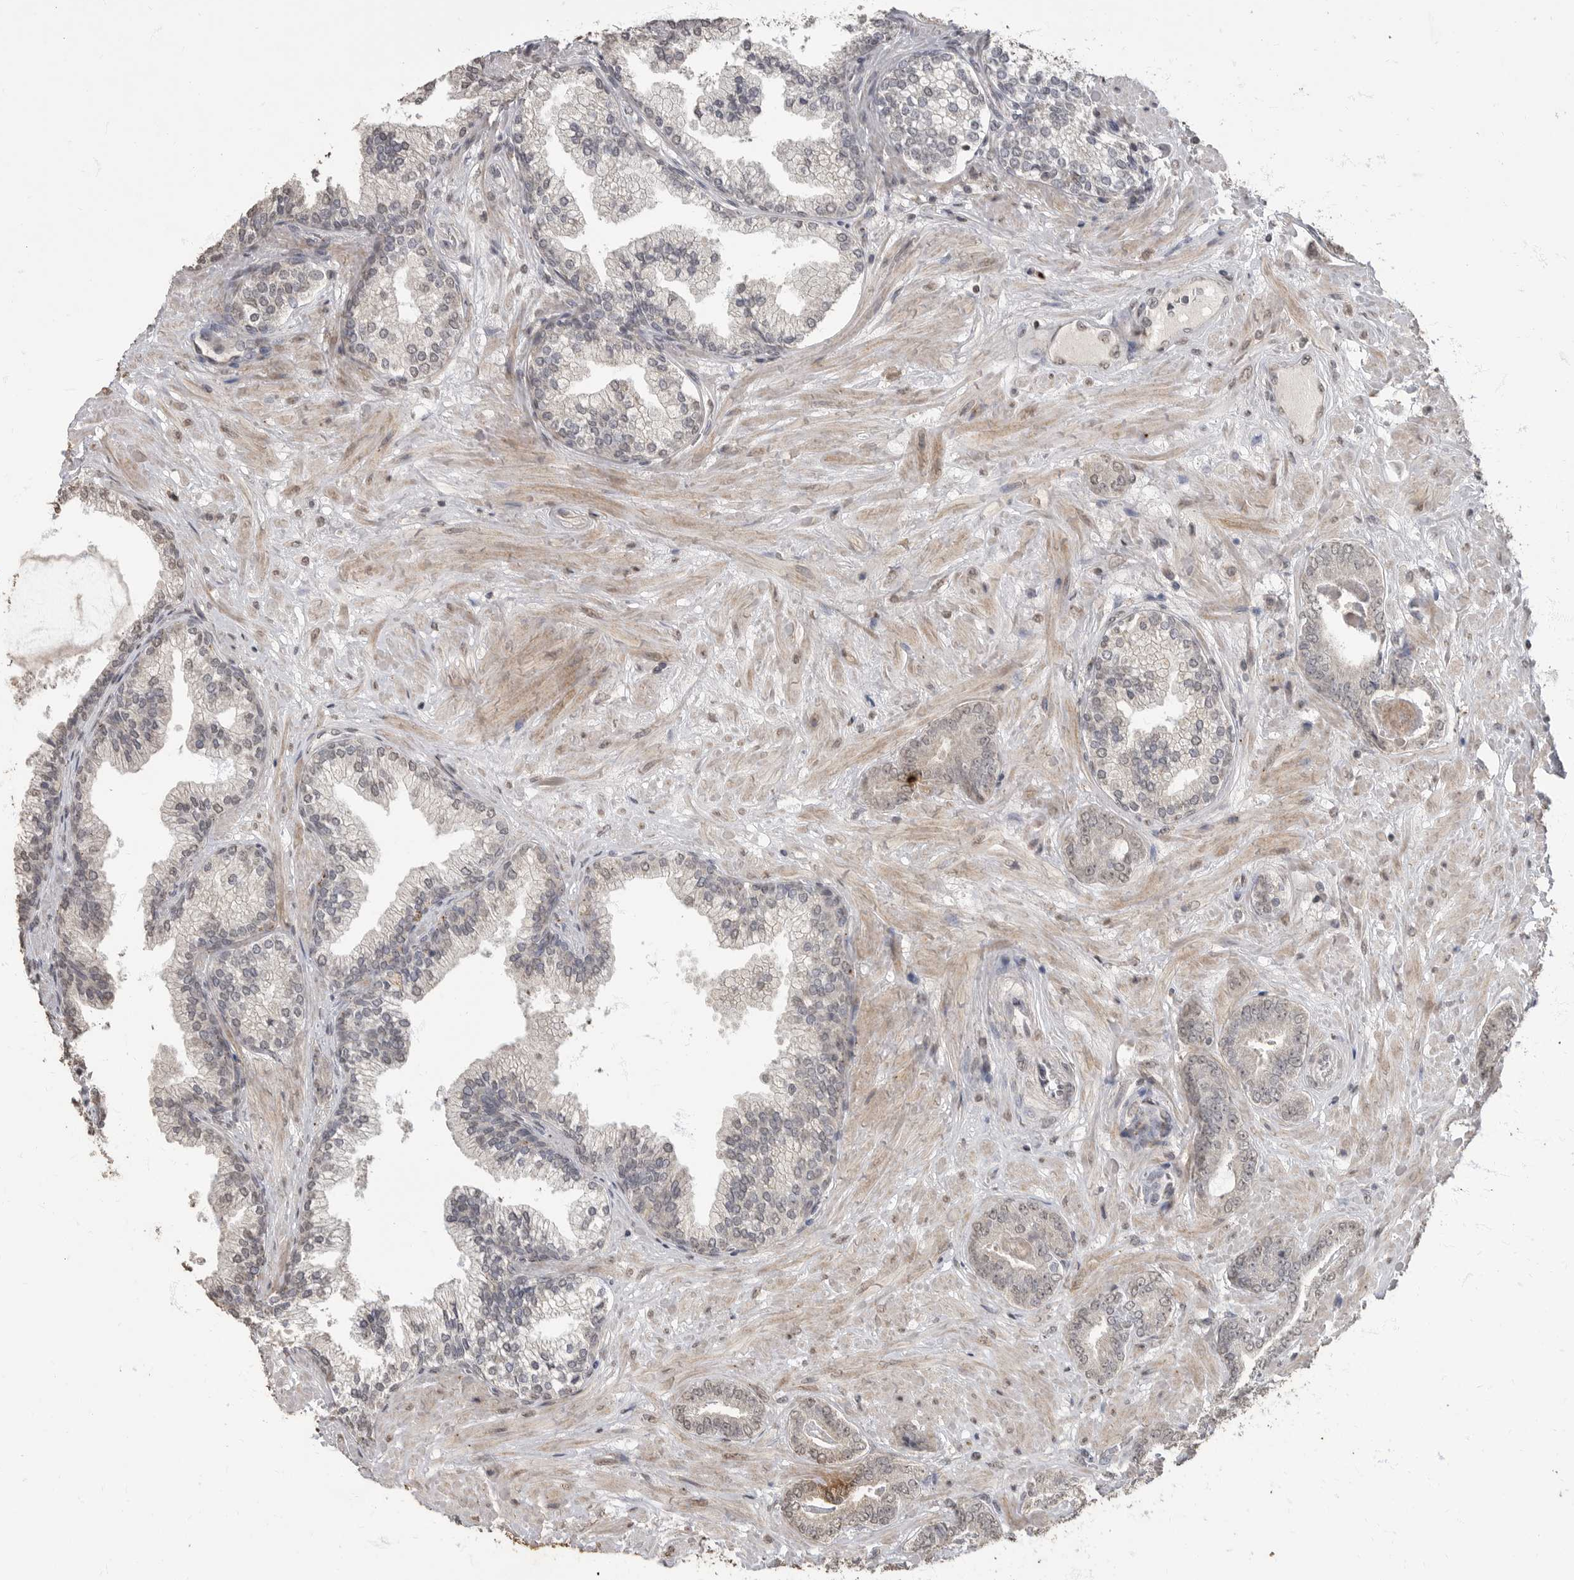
{"staining": {"intensity": "moderate", "quantity": "<25%", "location": "cytoplasmic/membranous"}, "tissue": "prostate cancer", "cell_type": "Tumor cells", "image_type": "cancer", "snomed": [{"axis": "morphology", "description": "Adenocarcinoma, Low grade"}, {"axis": "topography", "description": "Prostate"}], "caption": "Protein staining displays moderate cytoplasmic/membranous staining in about <25% of tumor cells in prostate cancer.", "gene": "MAFG", "patient": {"sex": "male", "age": 71}}